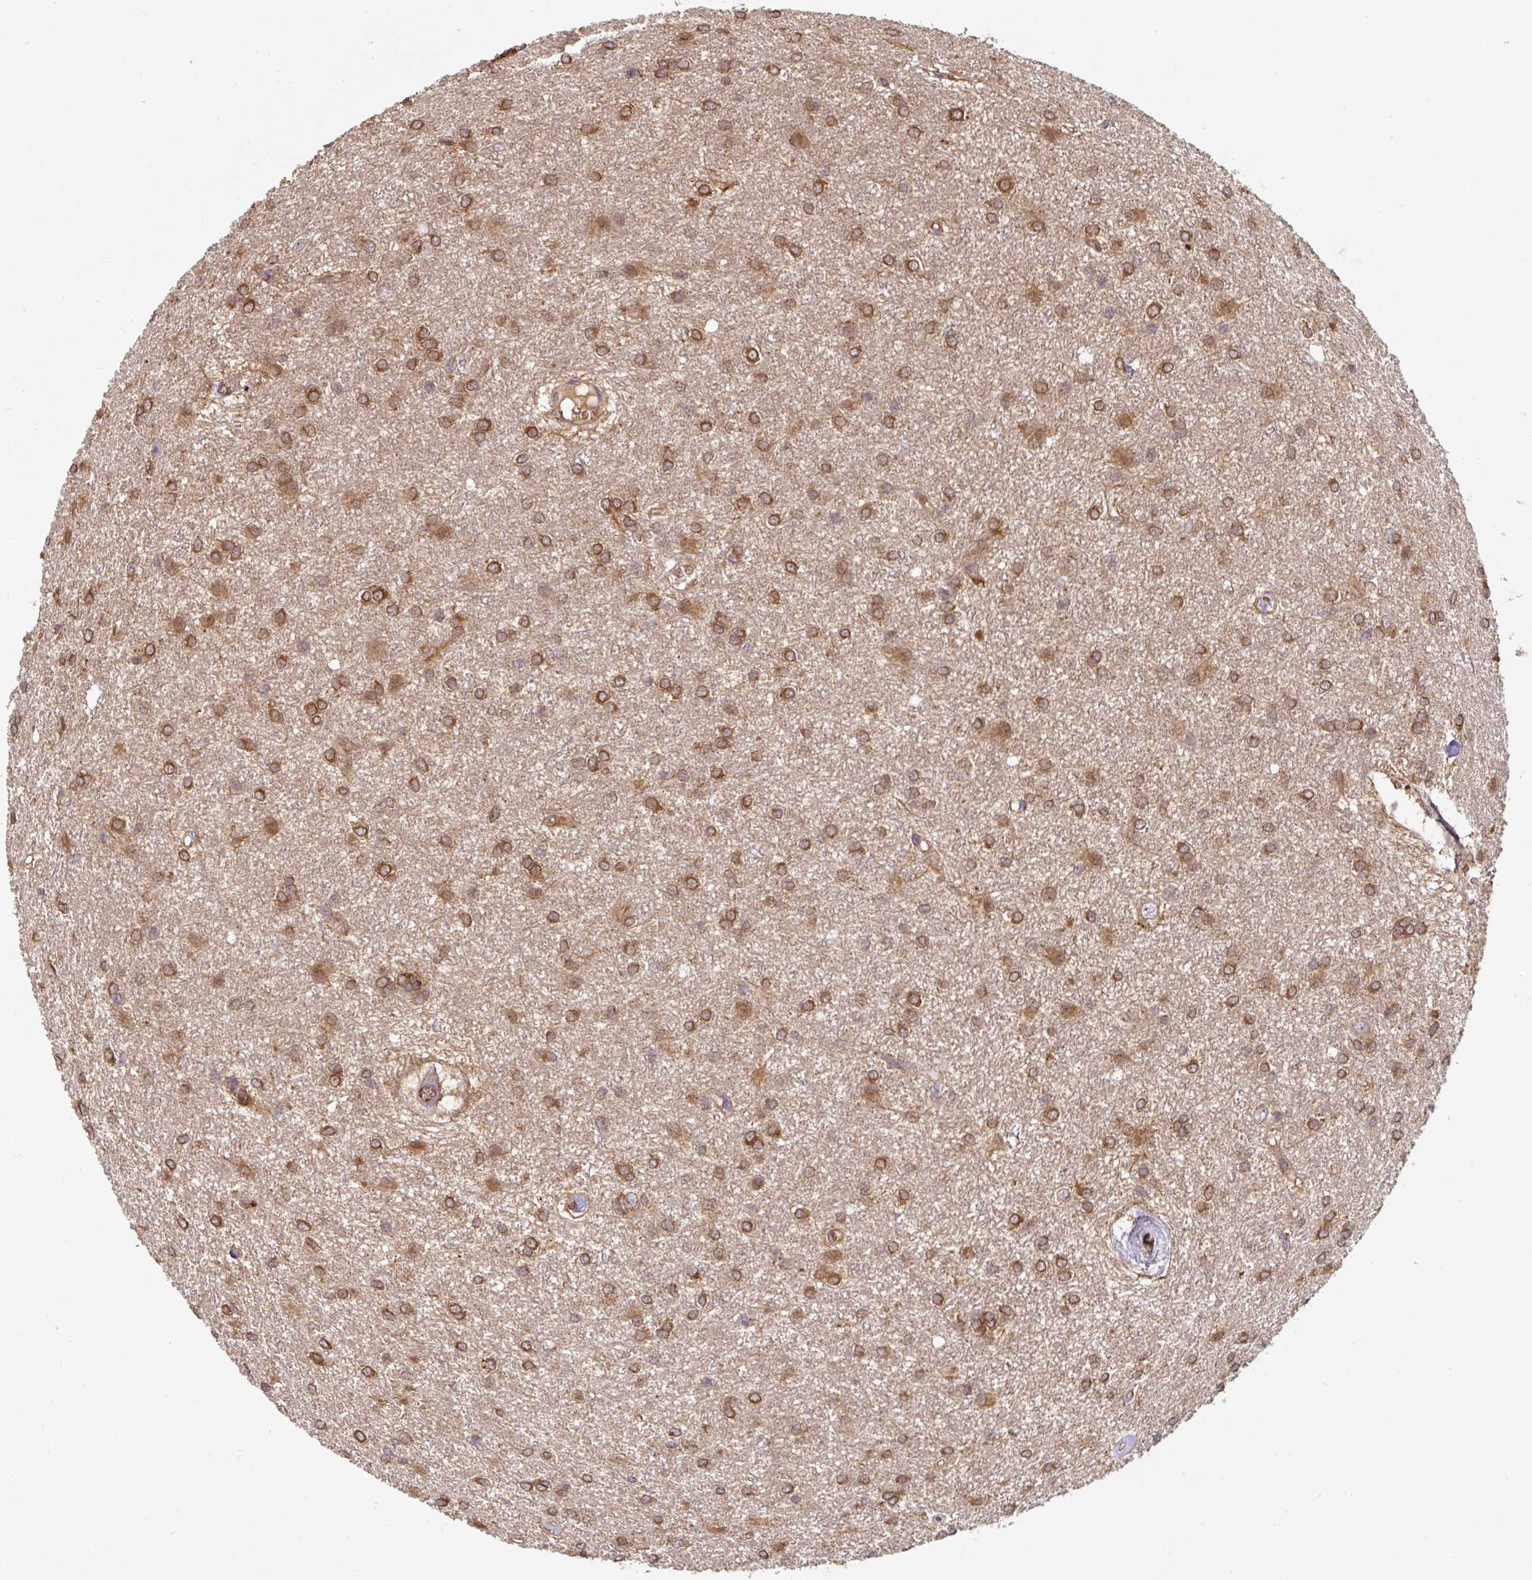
{"staining": {"intensity": "strong", "quantity": ">75%", "location": "cytoplasmic/membranous"}, "tissue": "glioma", "cell_type": "Tumor cells", "image_type": "cancer", "snomed": [{"axis": "morphology", "description": "Glioma, malignant, High grade"}, {"axis": "topography", "description": "Brain"}], "caption": "Immunohistochemistry (IHC) staining of high-grade glioma (malignant), which reveals high levels of strong cytoplasmic/membranous positivity in about >75% of tumor cells indicating strong cytoplasmic/membranous protein positivity. The staining was performed using DAB (3,3'-diaminobenzidine) (brown) for protein detection and nuclei were counterstained in hematoxylin (blue).", "gene": "ST13", "patient": {"sex": "female", "age": 50}}